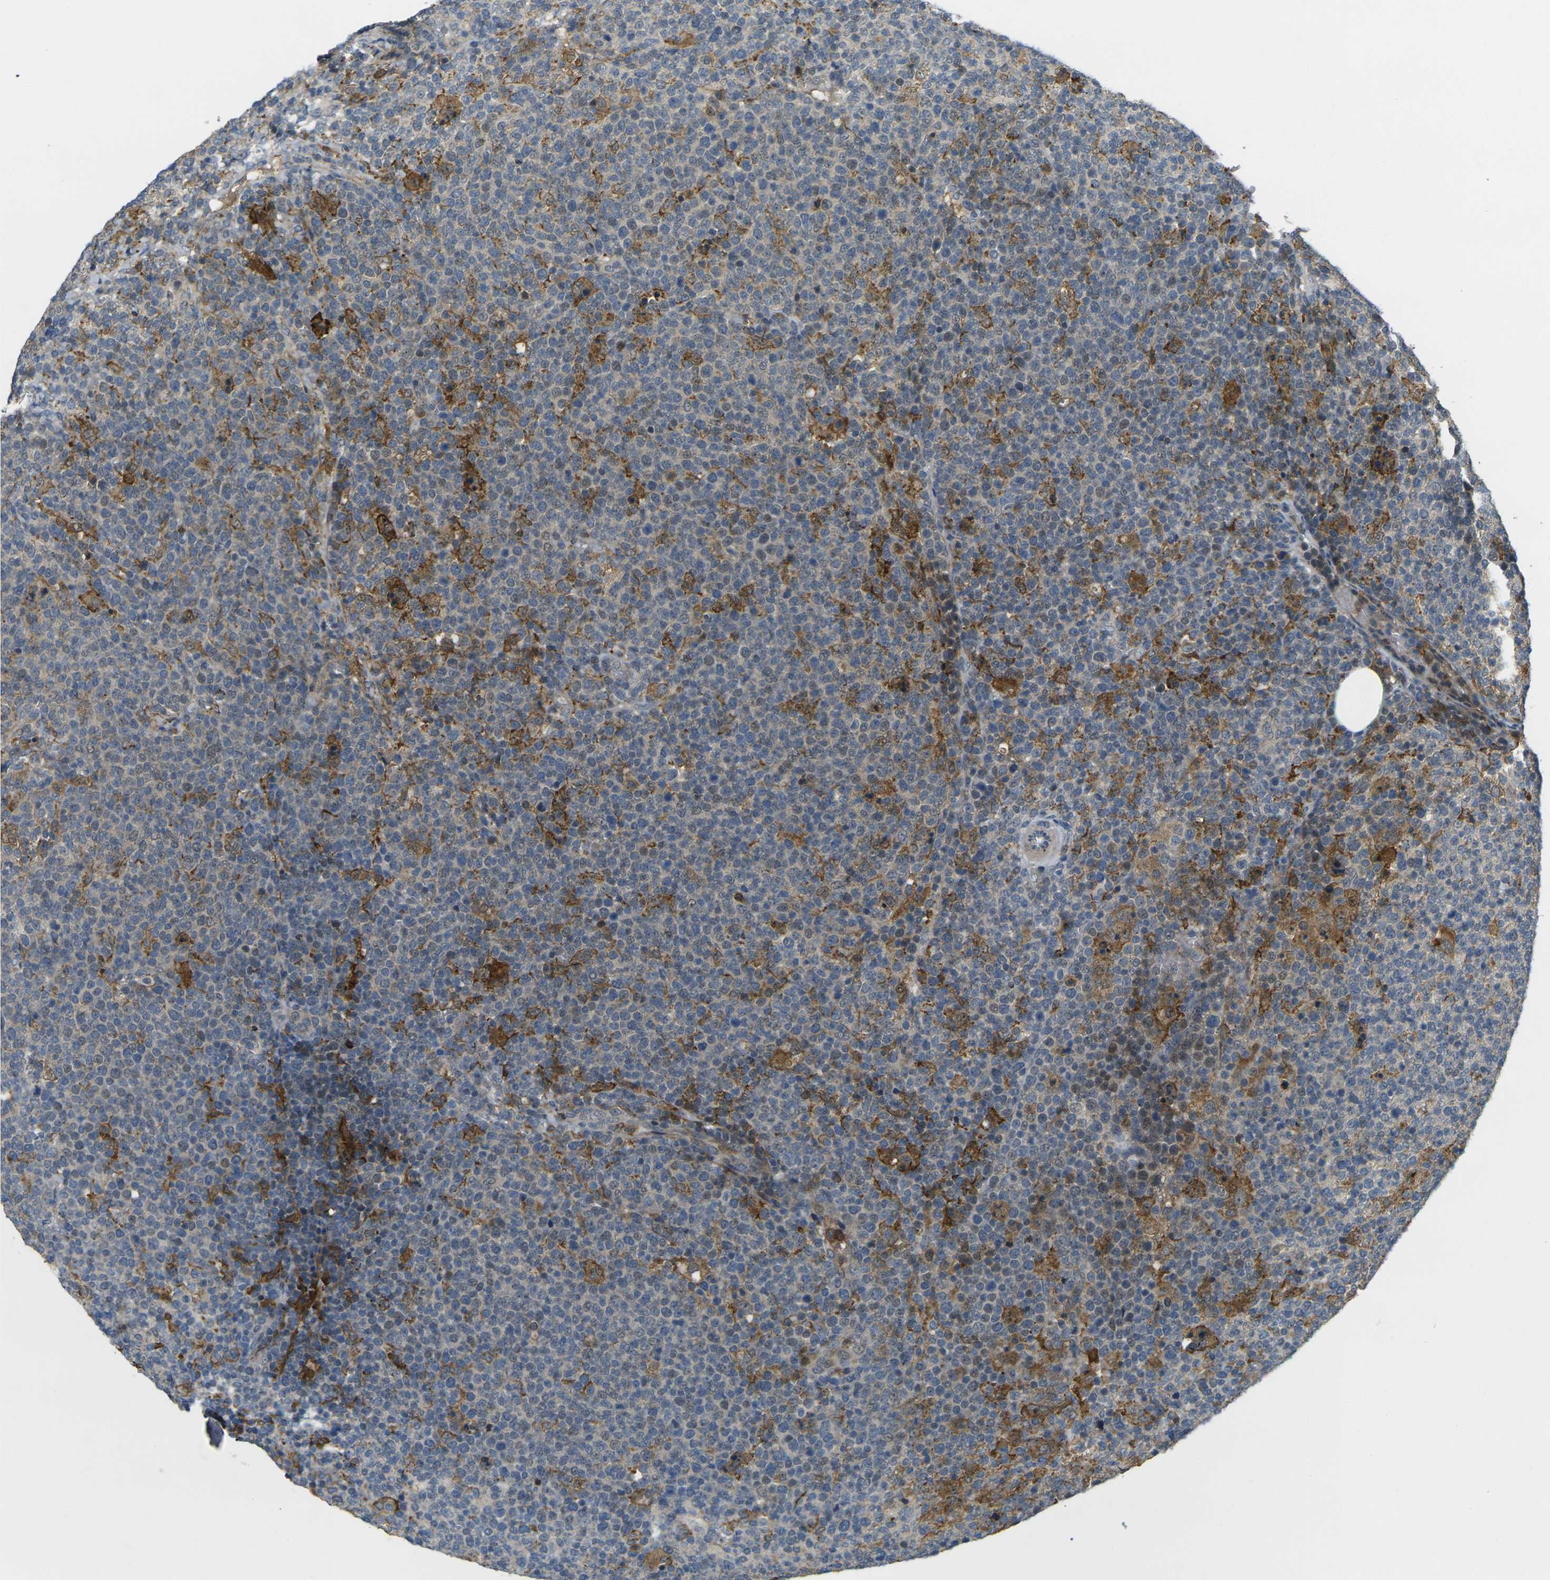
{"staining": {"intensity": "negative", "quantity": "none", "location": "none"}, "tissue": "lymphoma", "cell_type": "Tumor cells", "image_type": "cancer", "snomed": [{"axis": "morphology", "description": "Malignant lymphoma, non-Hodgkin's type, High grade"}, {"axis": "topography", "description": "Lymph node"}], "caption": "Tumor cells are negative for protein expression in human high-grade malignant lymphoma, non-Hodgkin's type.", "gene": "PIGL", "patient": {"sex": "male", "age": 61}}